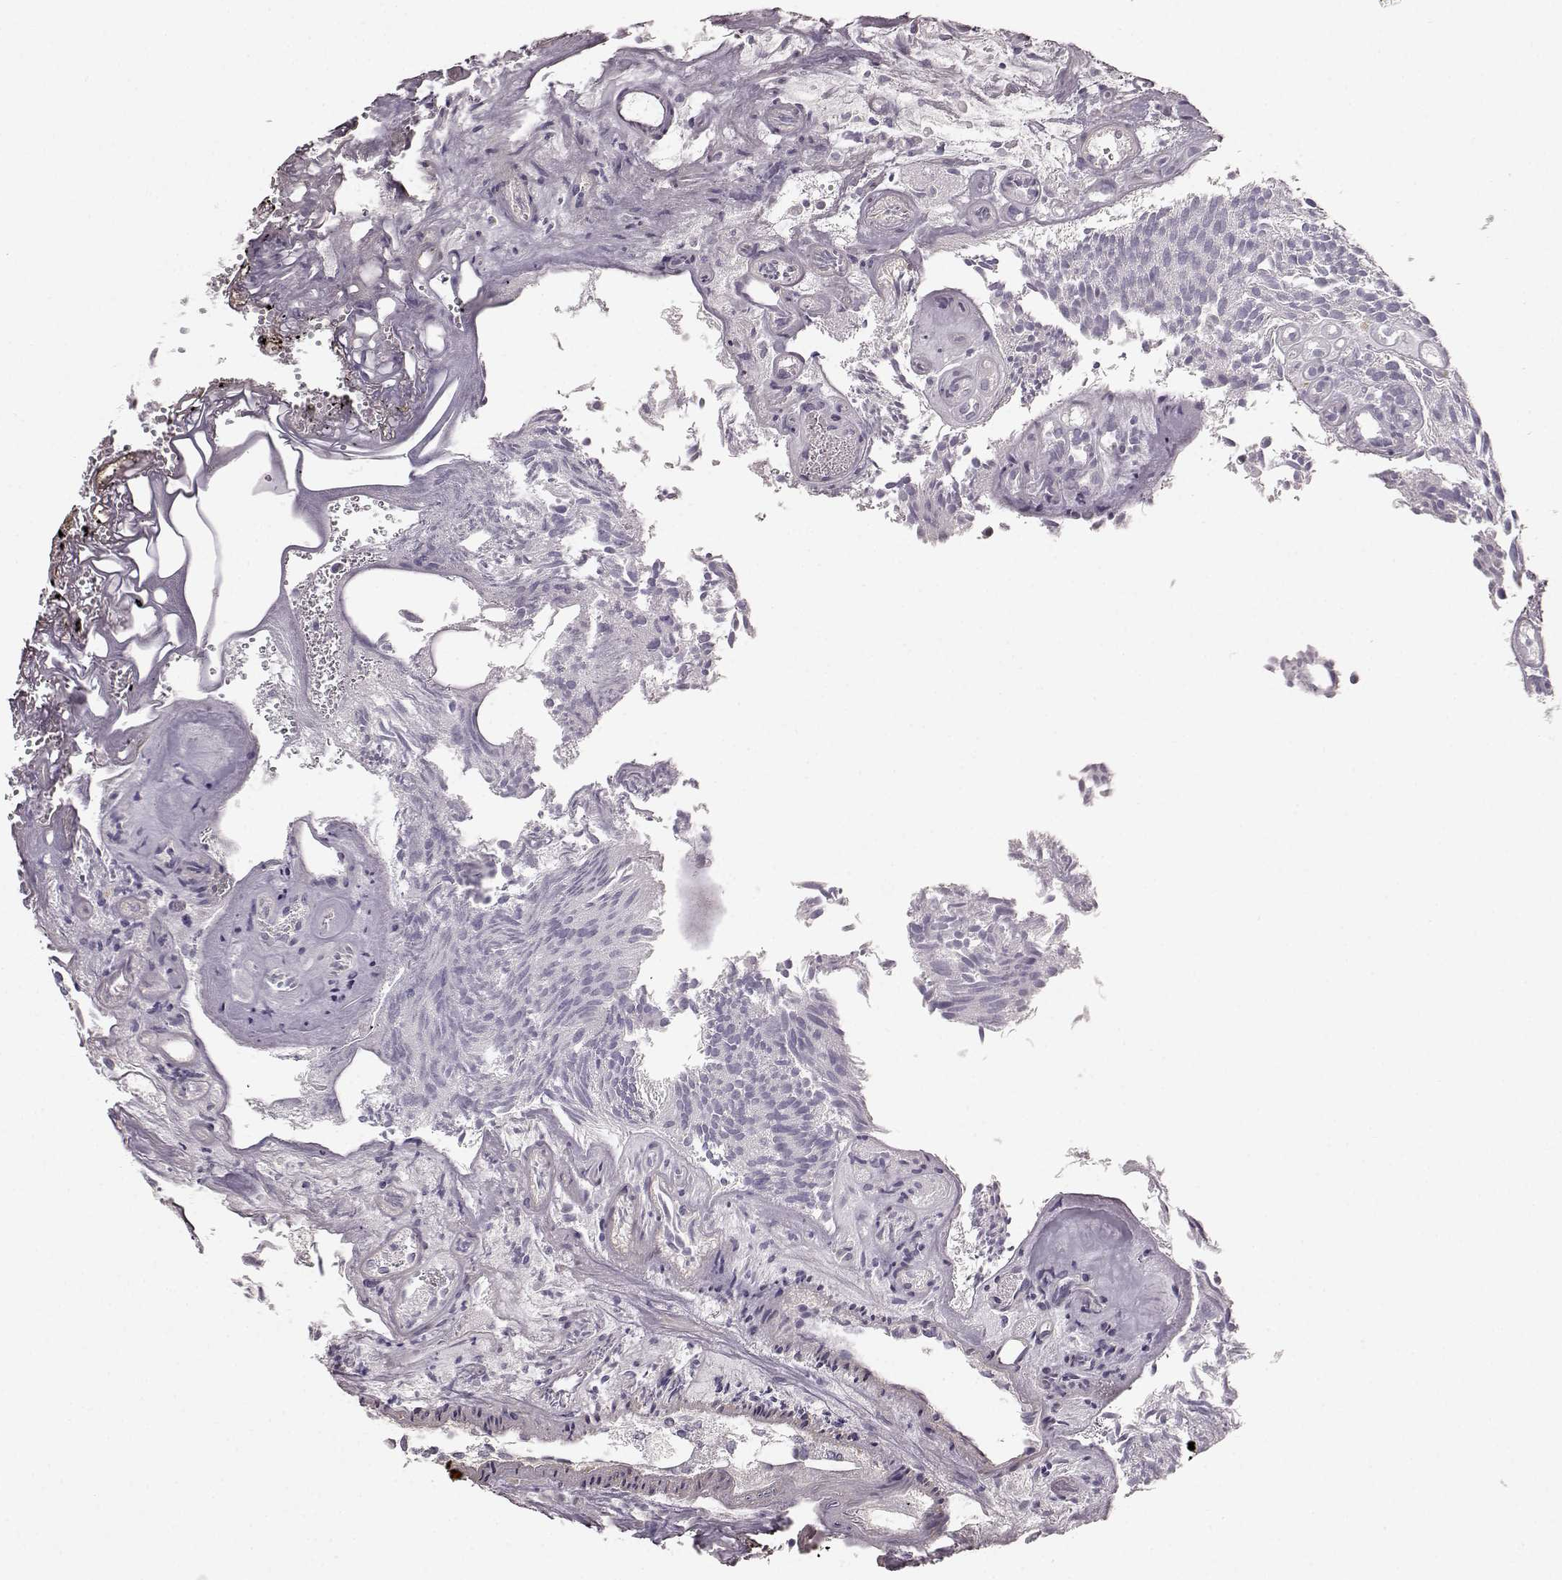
{"staining": {"intensity": "negative", "quantity": "none", "location": "none"}, "tissue": "urothelial cancer", "cell_type": "Tumor cells", "image_type": "cancer", "snomed": [{"axis": "morphology", "description": "Urothelial carcinoma, Low grade"}, {"axis": "topography", "description": "Urinary bladder"}], "caption": "An image of human urothelial carcinoma (low-grade) is negative for staining in tumor cells.", "gene": "GPR50", "patient": {"sex": "female", "age": 87}}